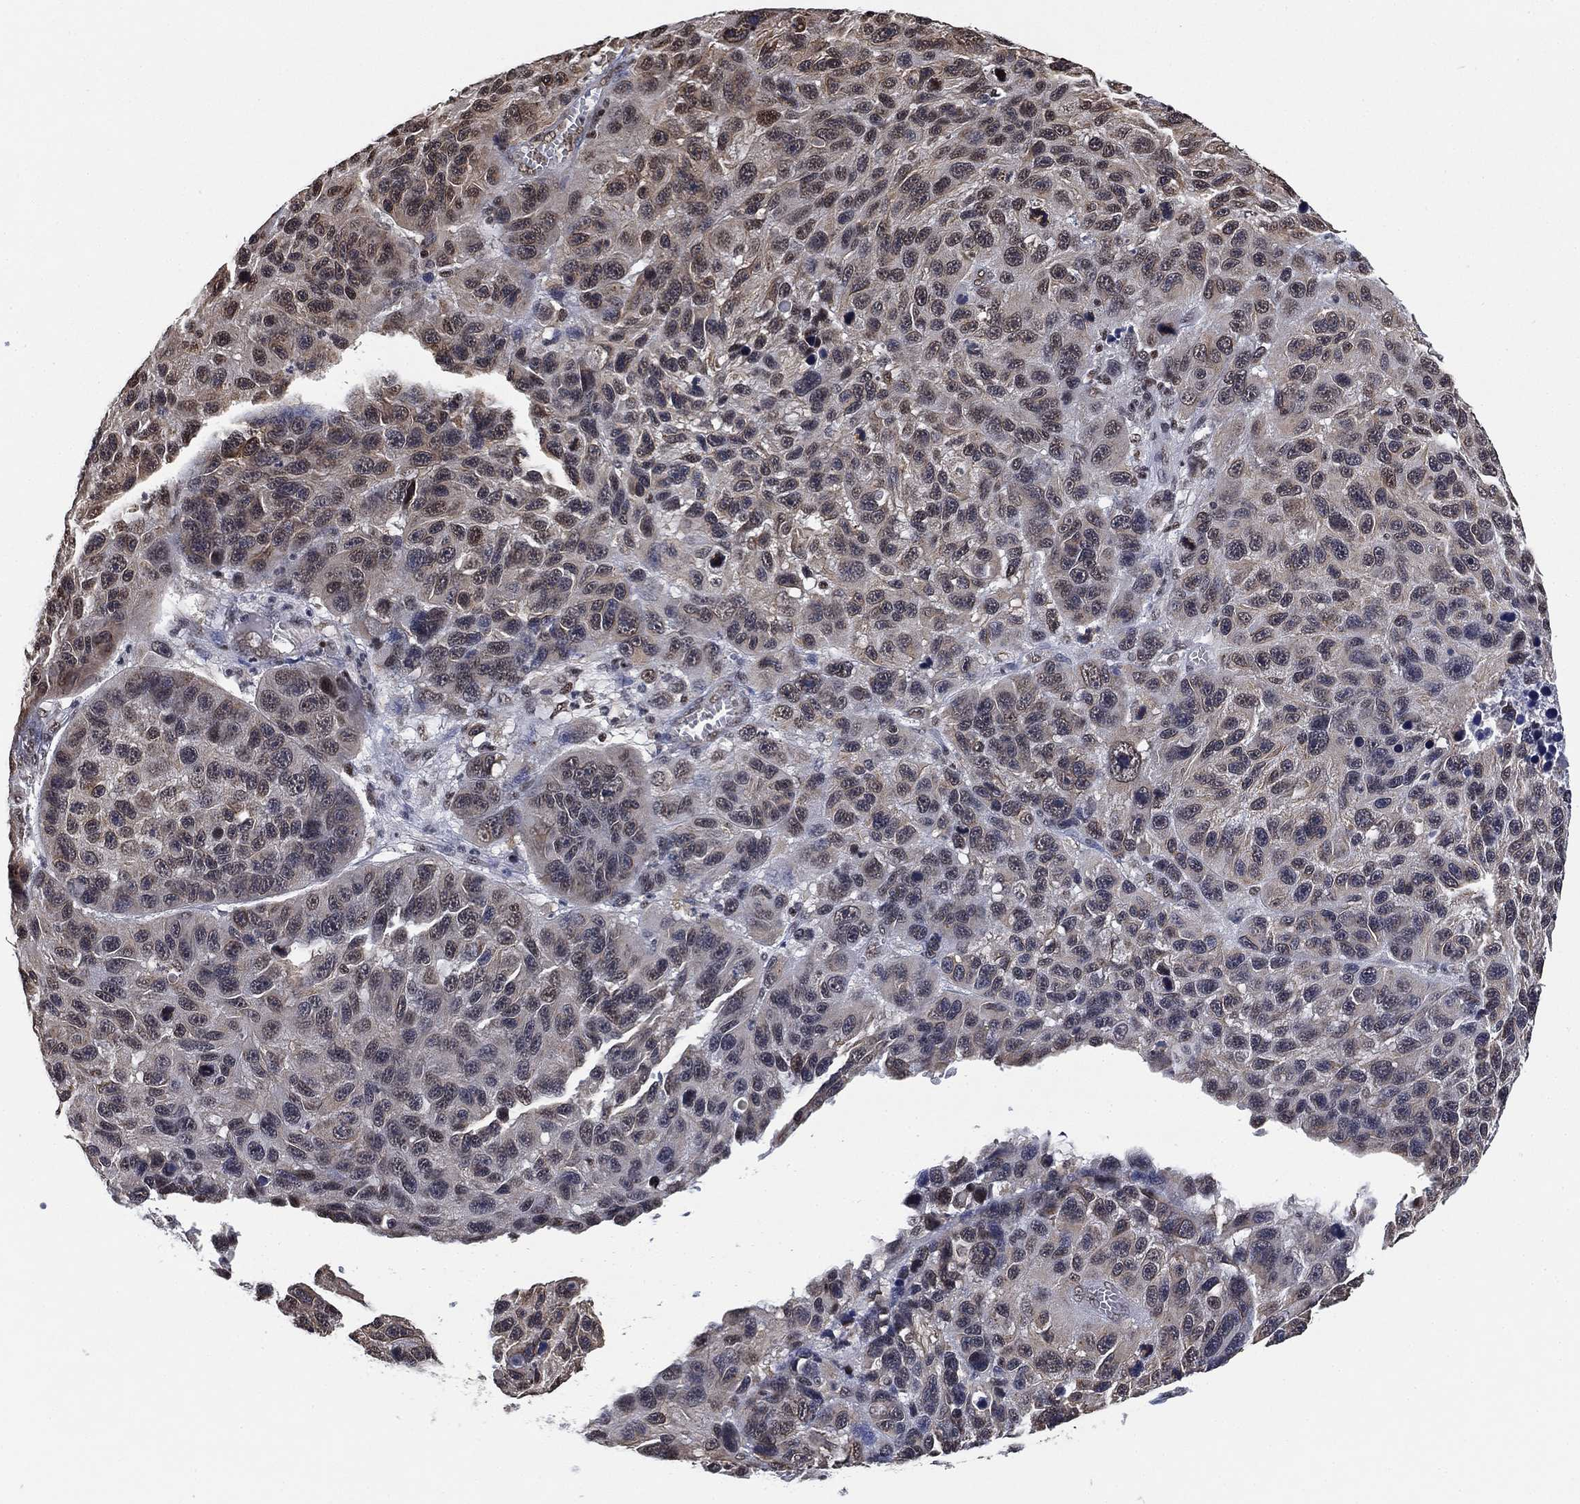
{"staining": {"intensity": "moderate", "quantity": "<25%", "location": "nuclear"}, "tissue": "melanoma", "cell_type": "Tumor cells", "image_type": "cancer", "snomed": [{"axis": "morphology", "description": "Malignant melanoma, NOS"}, {"axis": "topography", "description": "Skin"}], "caption": "IHC of human malignant melanoma shows low levels of moderate nuclear staining in approximately <25% of tumor cells.", "gene": "ZSCAN30", "patient": {"sex": "male", "age": 53}}